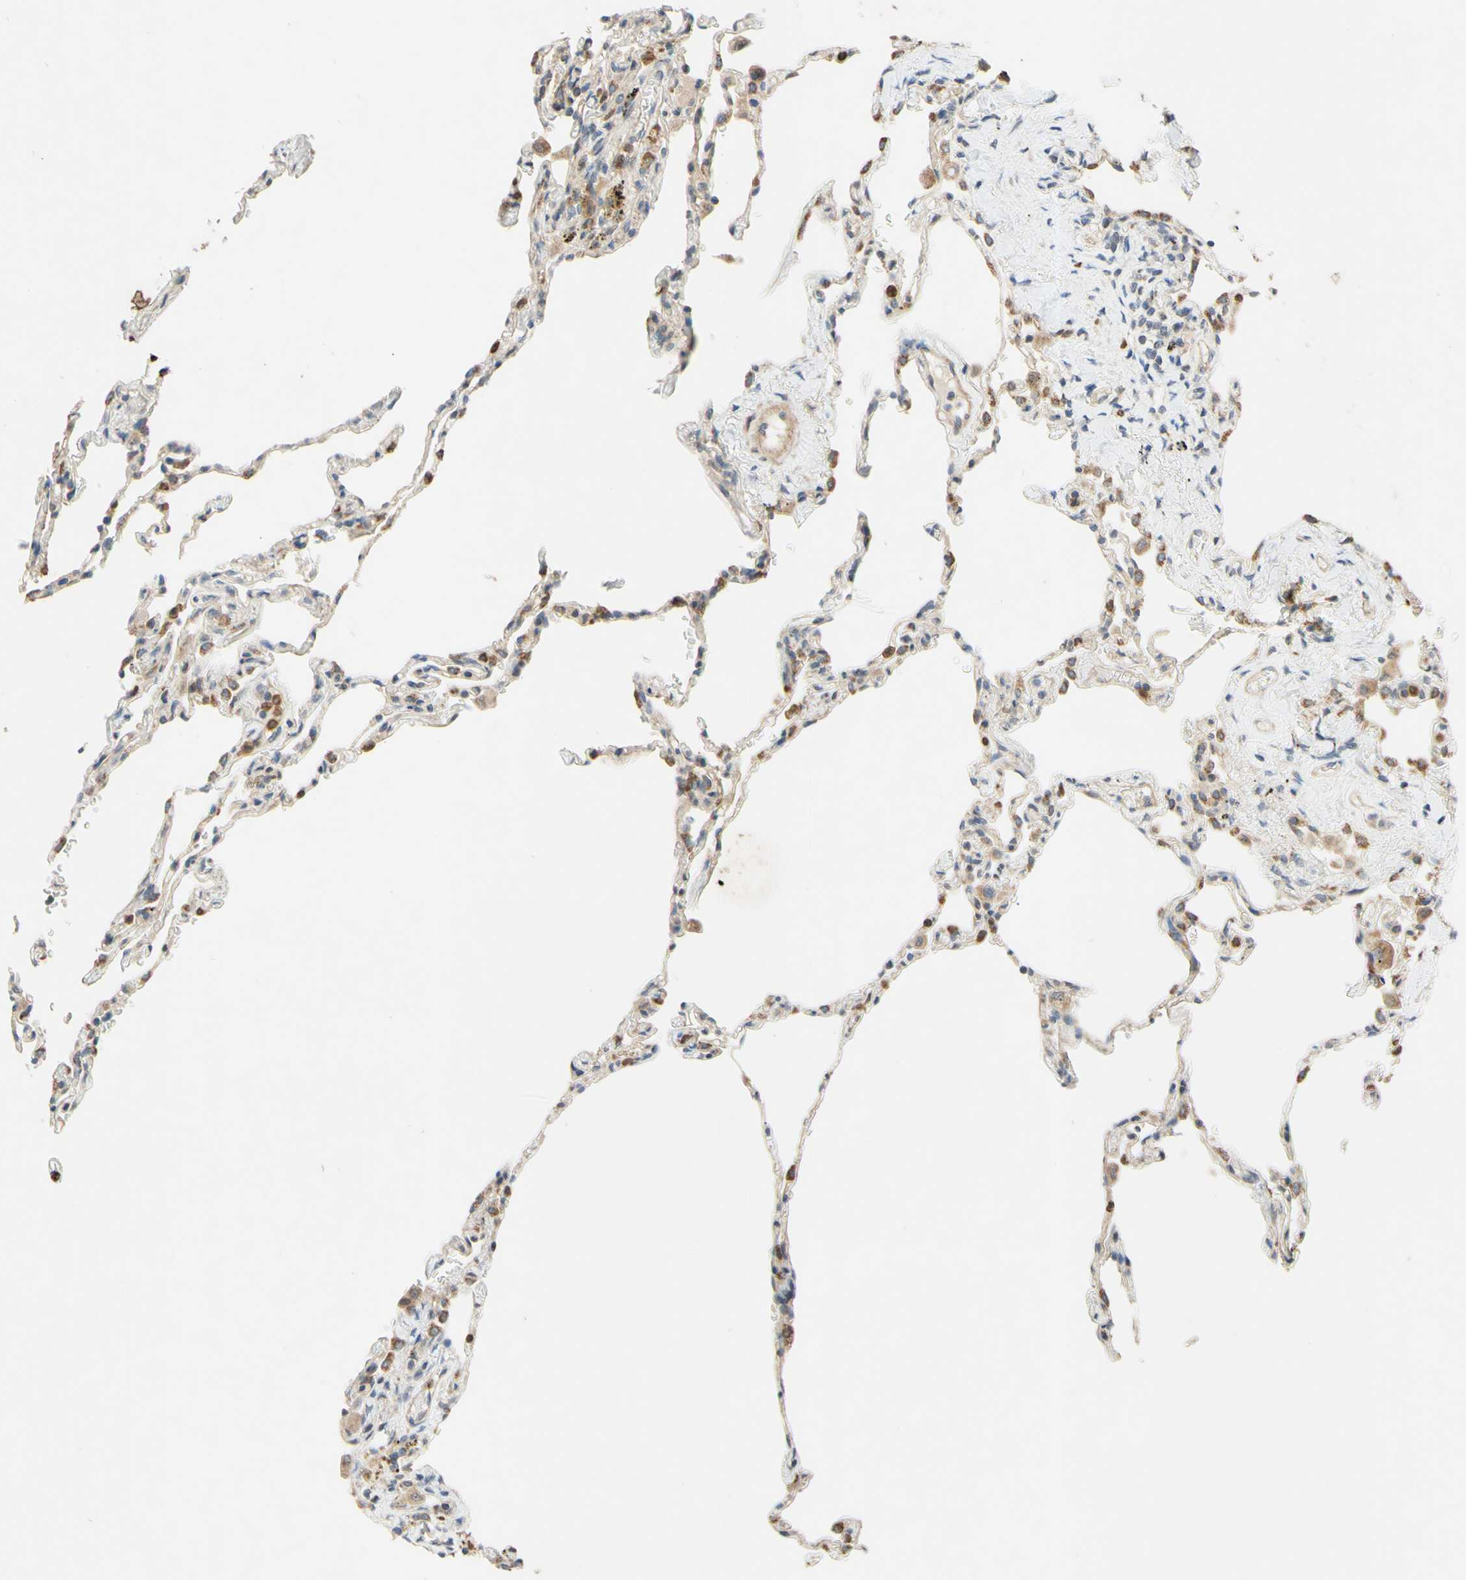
{"staining": {"intensity": "weak", "quantity": ">75%", "location": "cytoplasmic/membranous"}, "tissue": "lung", "cell_type": "Alveolar cells", "image_type": "normal", "snomed": [{"axis": "morphology", "description": "Normal tissue, NOS"}, {"axis": "topography", "description": "Lung"}], "caption": "Immunohistochemical staining of benign human lung displays >75% levels of weak cytoplasmic/membranous protein positivity in approximately >75% of alveolar cells. (DAB (3,3'-diaminobenzidine) IHC, brown staining for protein, blue staining for nuclei).", "gene": "GATA1", "patient": {"sex": "male", "age": 59}}